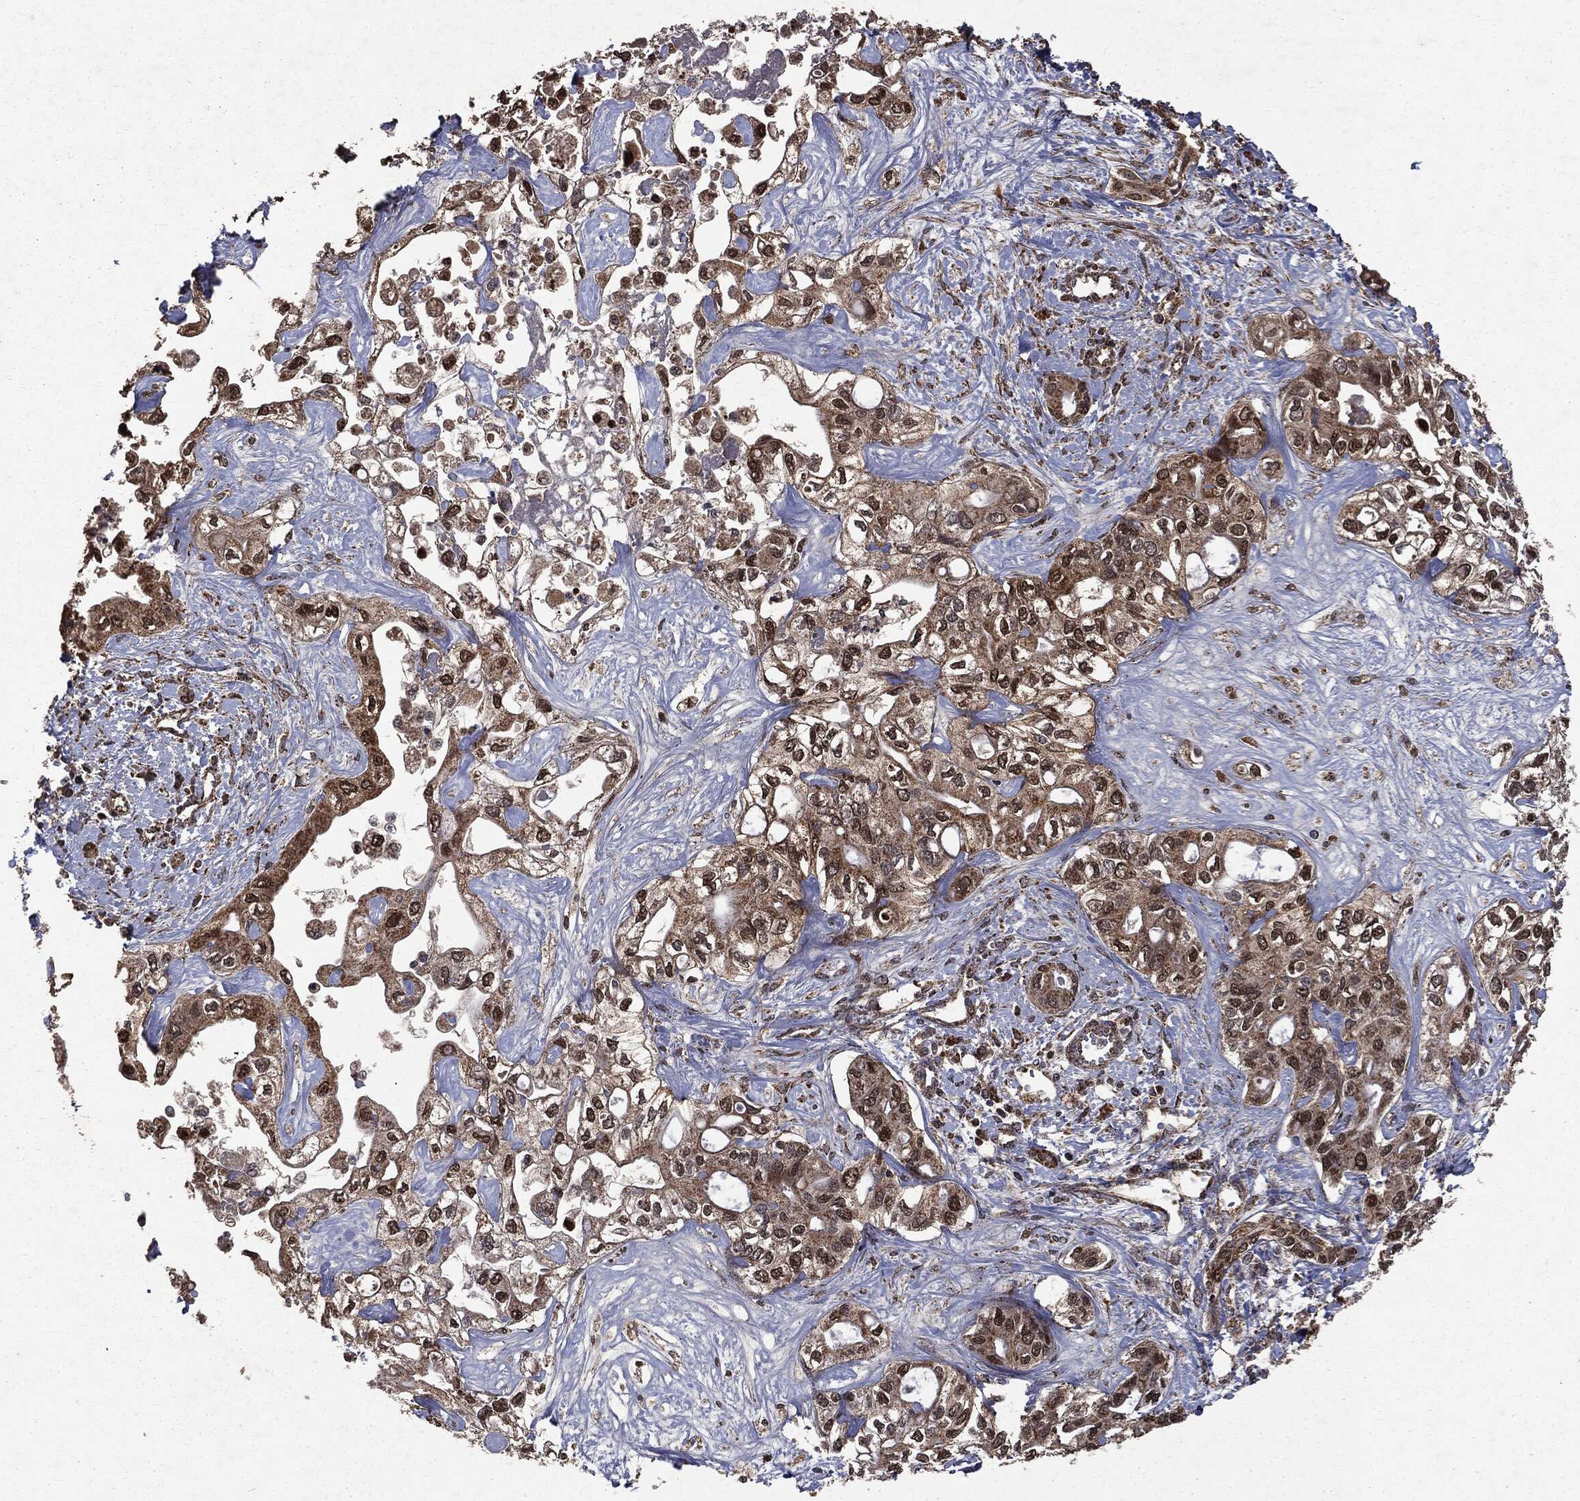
{"staining": {"intensity": "strong", "quantity": "25%-75%", "location": "cytoplasmic/membranous,nuclear"}, "tissue": "liver cancer", "cell_type": "Tumor cells", "image_type": "cancer", "snomed": [{"axis": "morphology", "description": "Cholangiocarcinoma"}, {"axis": "topography", "description": "Liver"}], "caption": "Human liver cancer (cholangiocarcinoma) stained with a brown dye displays strong cytoplasmic/membranous and nuclear positive expression in about 25%-75% of tumor cells.", "gene": "PPP6R2", "patient": {"sex": "female", "age": 64}}